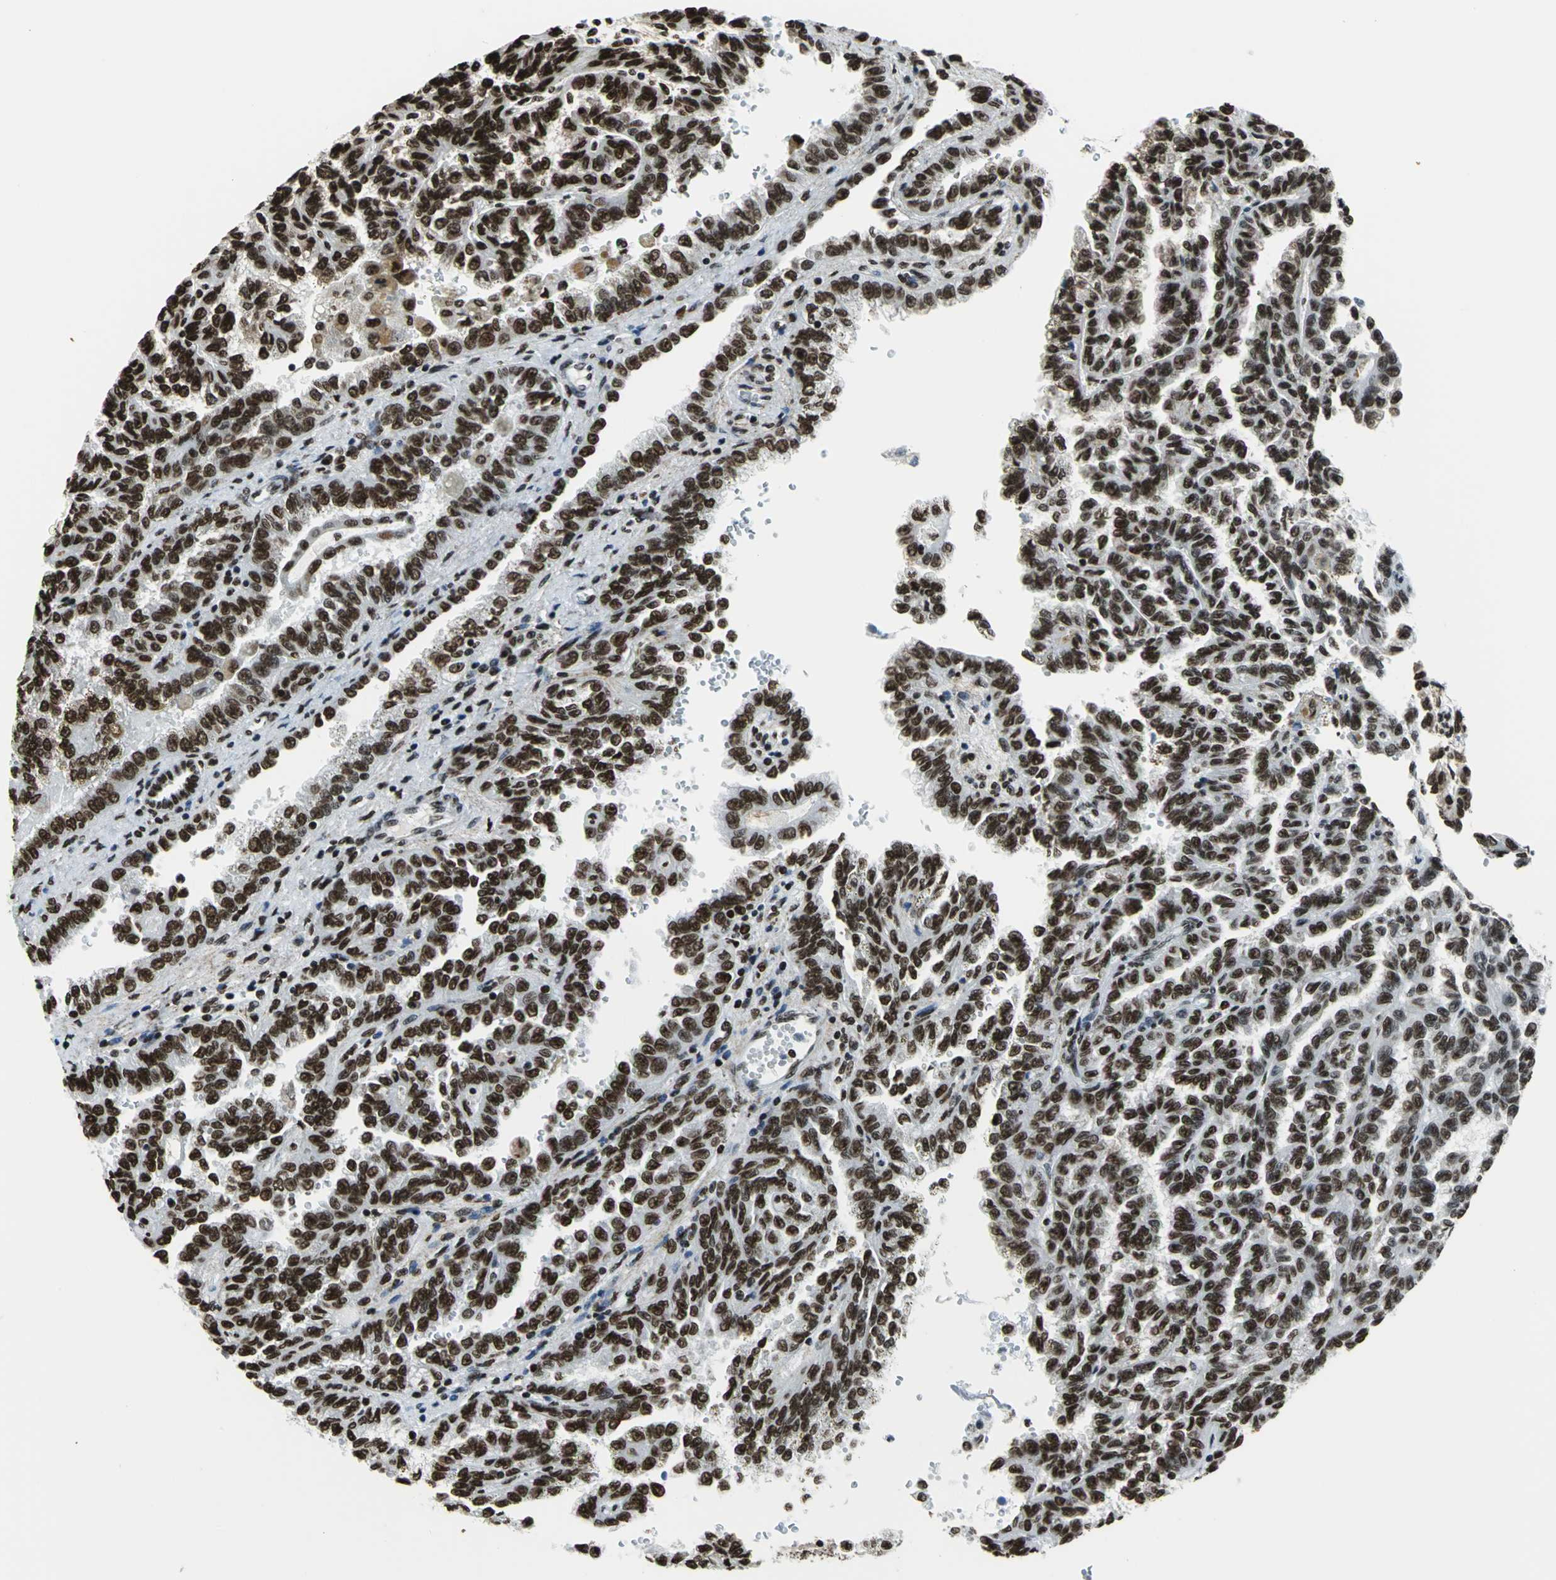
{"staining": {"intensity": "strong", "quantity": ">75%", "location": "nuclear"}, "tissue": "renal cancer", "cell_type": "Tumor cells", "image_type": "cancer", "snomed": [{"axis": "morphology", "description": "Inflammation, NOS"}, {"axis": "morphology", "description": "Adenocarcinoma, NOS"}, {"axis": "topography", "description": "Kidney"}], "caption": "Immunohistochemical staining of adenocarcinoma (renal) exhibits high levels of strong nuclear positivity in approximately >75% of tumor cells. Nuclei are stained in blue.", "gene": "APEX1", "patient": {"sex": "male", "age": 68}}